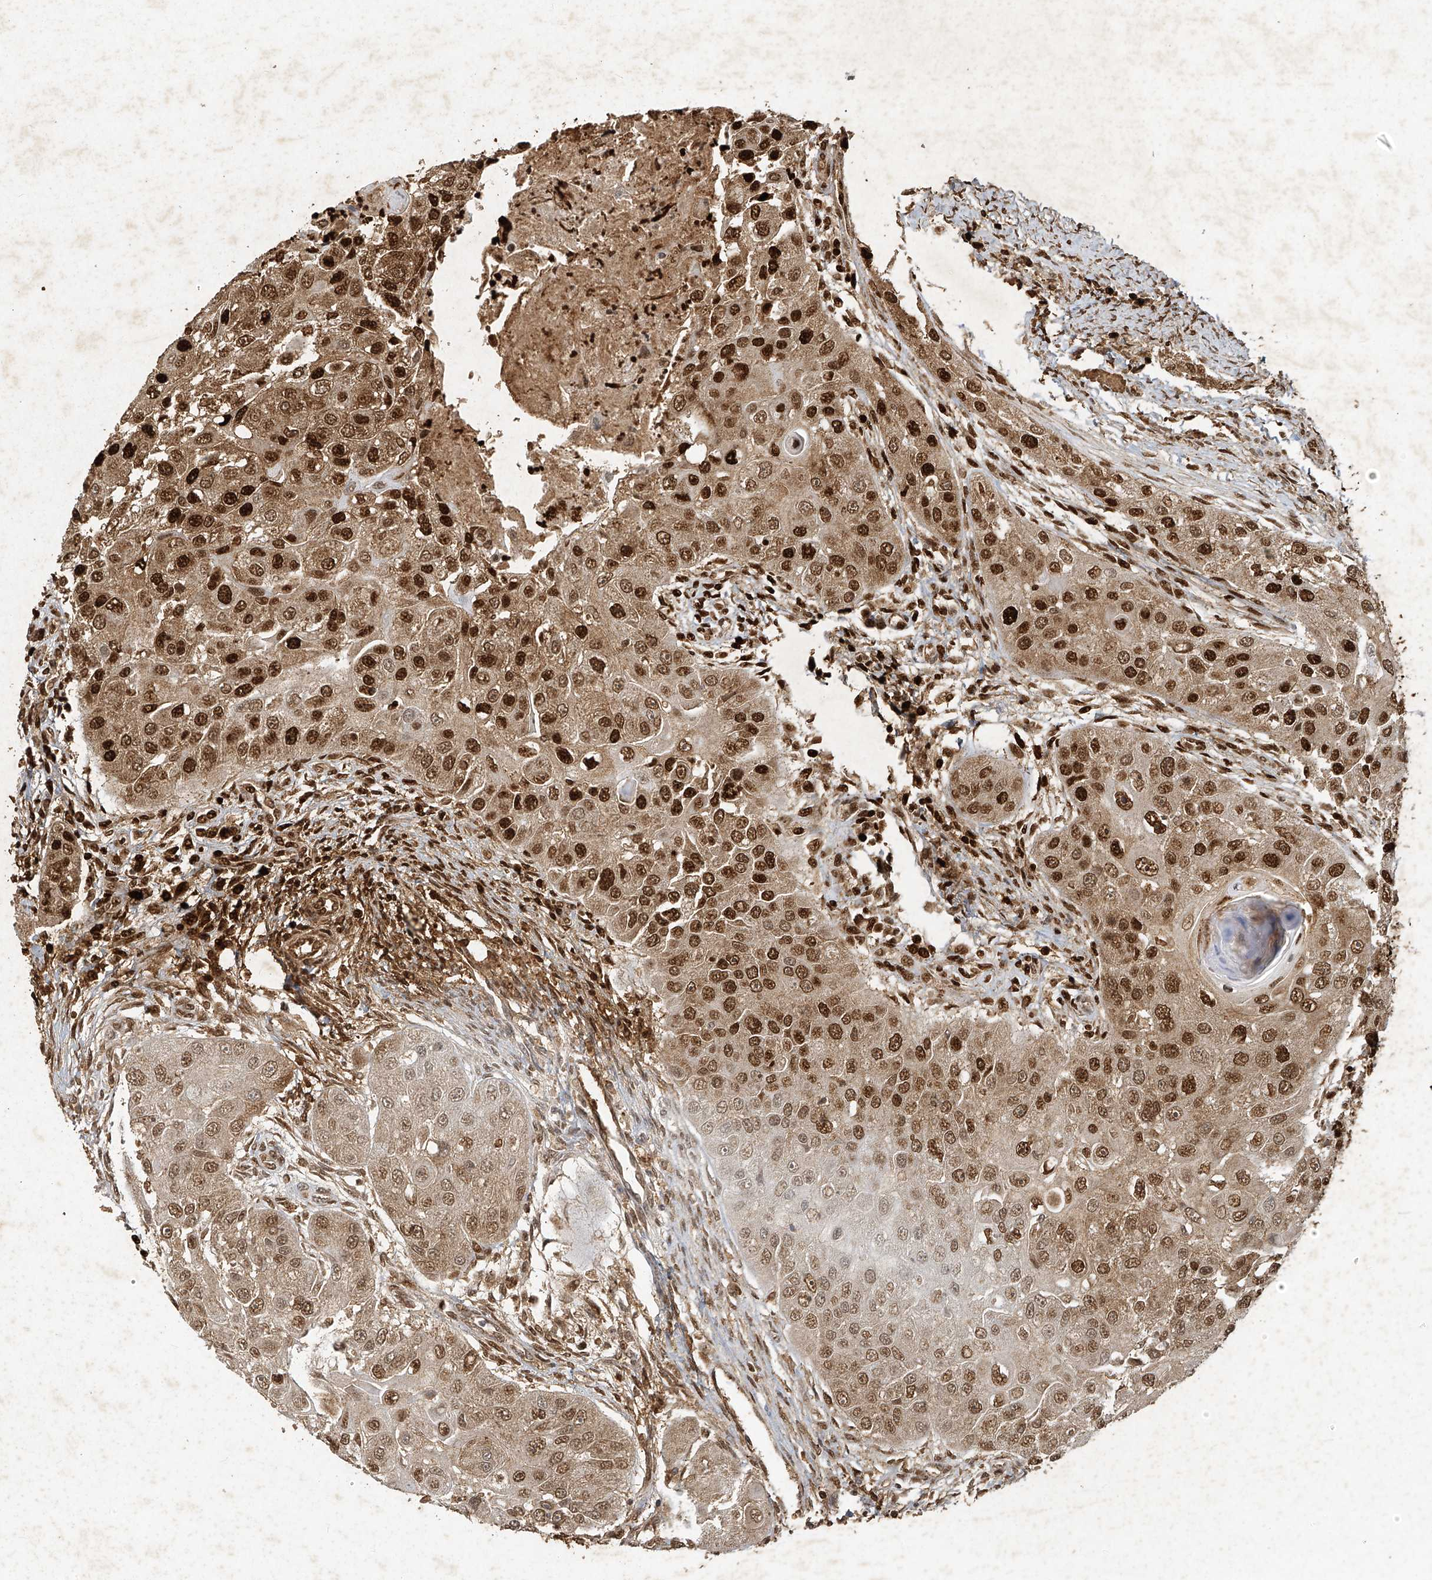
{"staining": {"intensity": "strong", "quantity": ">75%", "location": "cytoplasmic/membranous,nuclear"}, "tissue": "head and neck cancer", "cell_type": "Tumor cells", "image_type": "cancer", "snomed": [{"axis": "morphology", "description": "Normal tissue, NOS"}, {"axis": "morphology", "description": "Squamous cell carcinoma, NOS"}, {"axis": "topography", "description": "Skeletal muscle"}, {"axis": "topography", "description": "Head-Neck"}], "caption": "This is a photomicrograph of immunohistochemistry staining of squamous cell carcinoma (head and neck), which shows strong staining in the cytoplasmic/membranous and nuclear of tumor cells.", "gene": "ATRIP", "patient": {"sex": "male", "age": 51}}